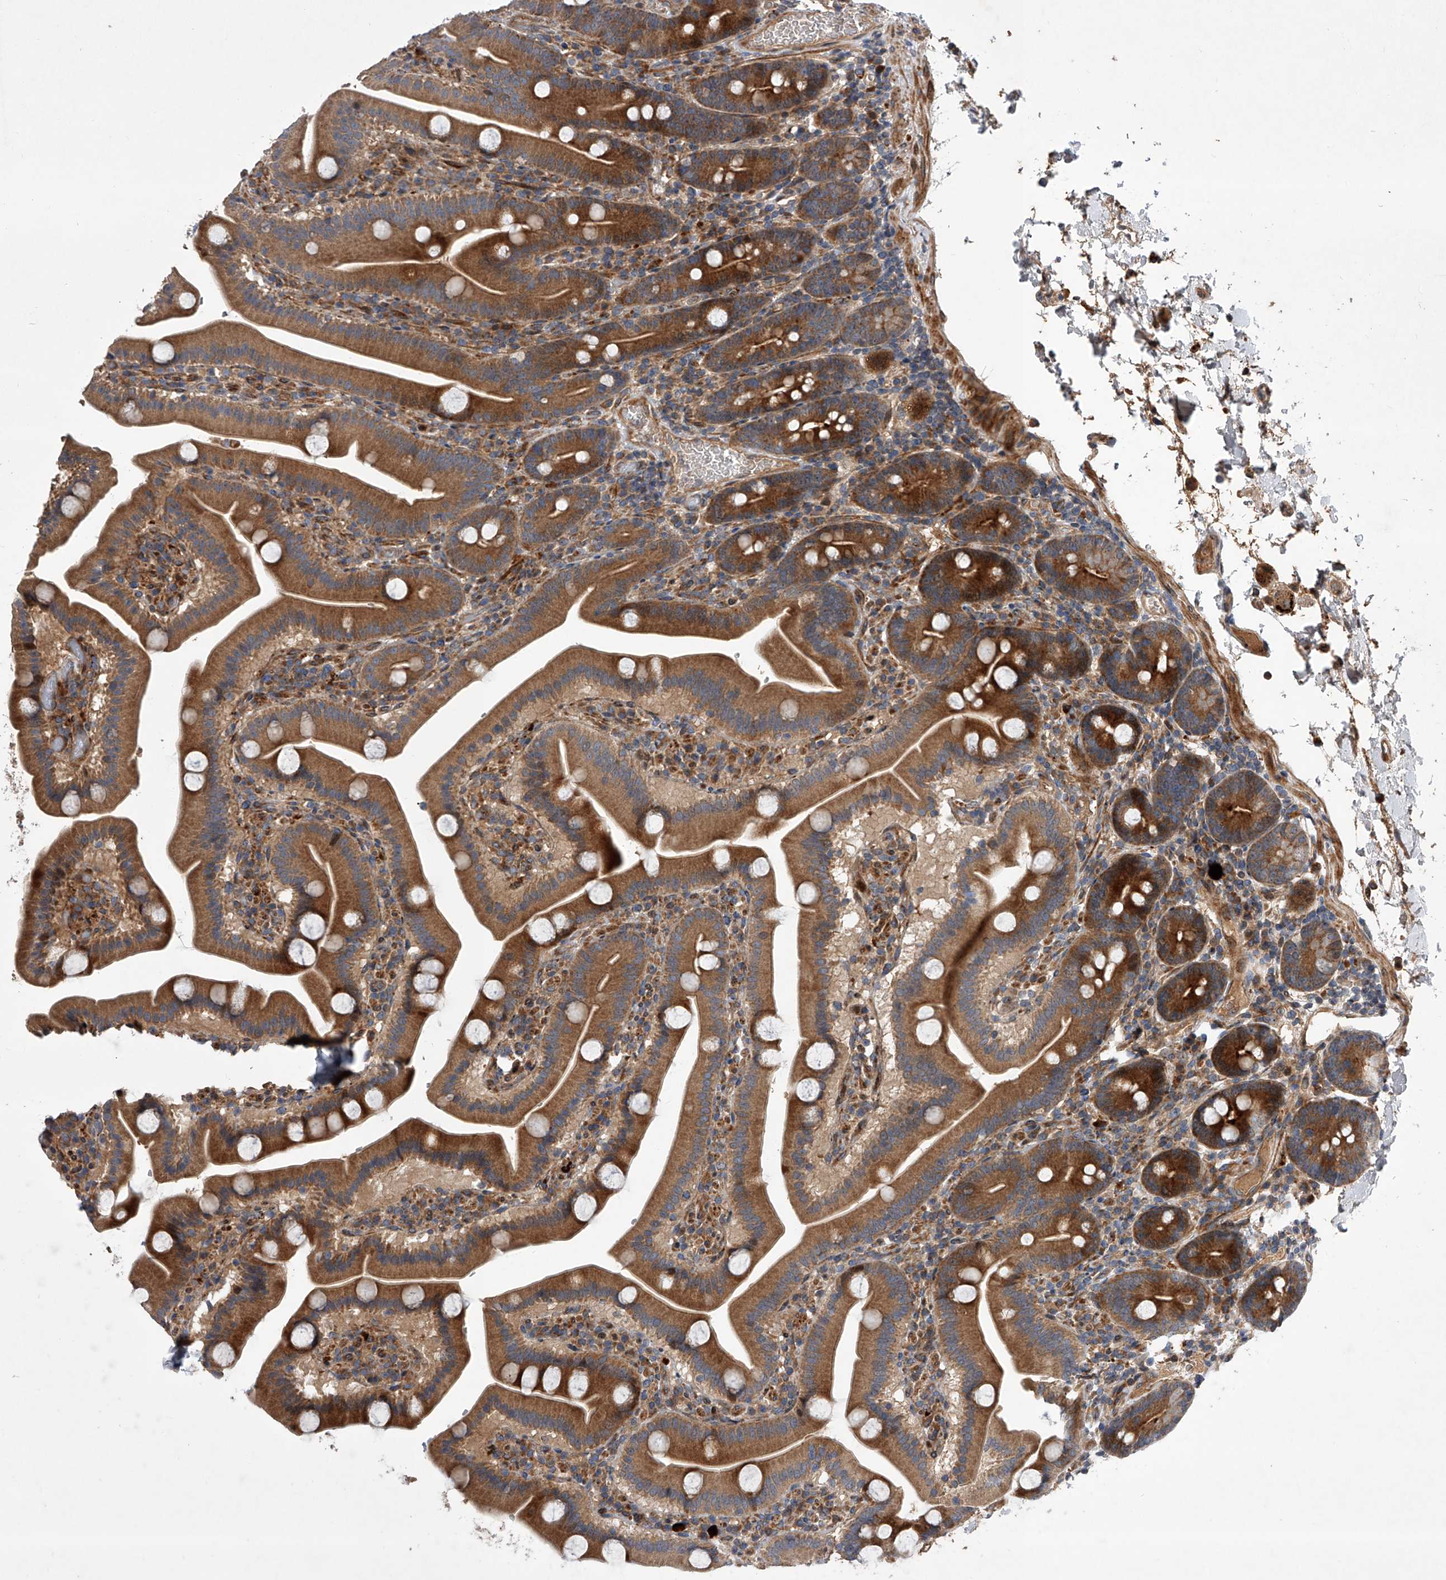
{"staining": {"intensity": "strong", "quantity": ">75%", "location": "cytoplasmic/membranous"}, "tissue": "duodenum", "cell_type": "Glandular cells", "image_type": "normal", "snomed": [{"axis": "morphology", "description": "Normal tissue, NOS"}, {"axis": "topography", "description": "Duodenum"}], "caption": "Duodenum stained with a brown dye reveals strong cytoplasmic/membranous positive positivity in about >75% of glandular cells.", "gene": "USP47", "patient": {"sex": "male", "age": 55}}